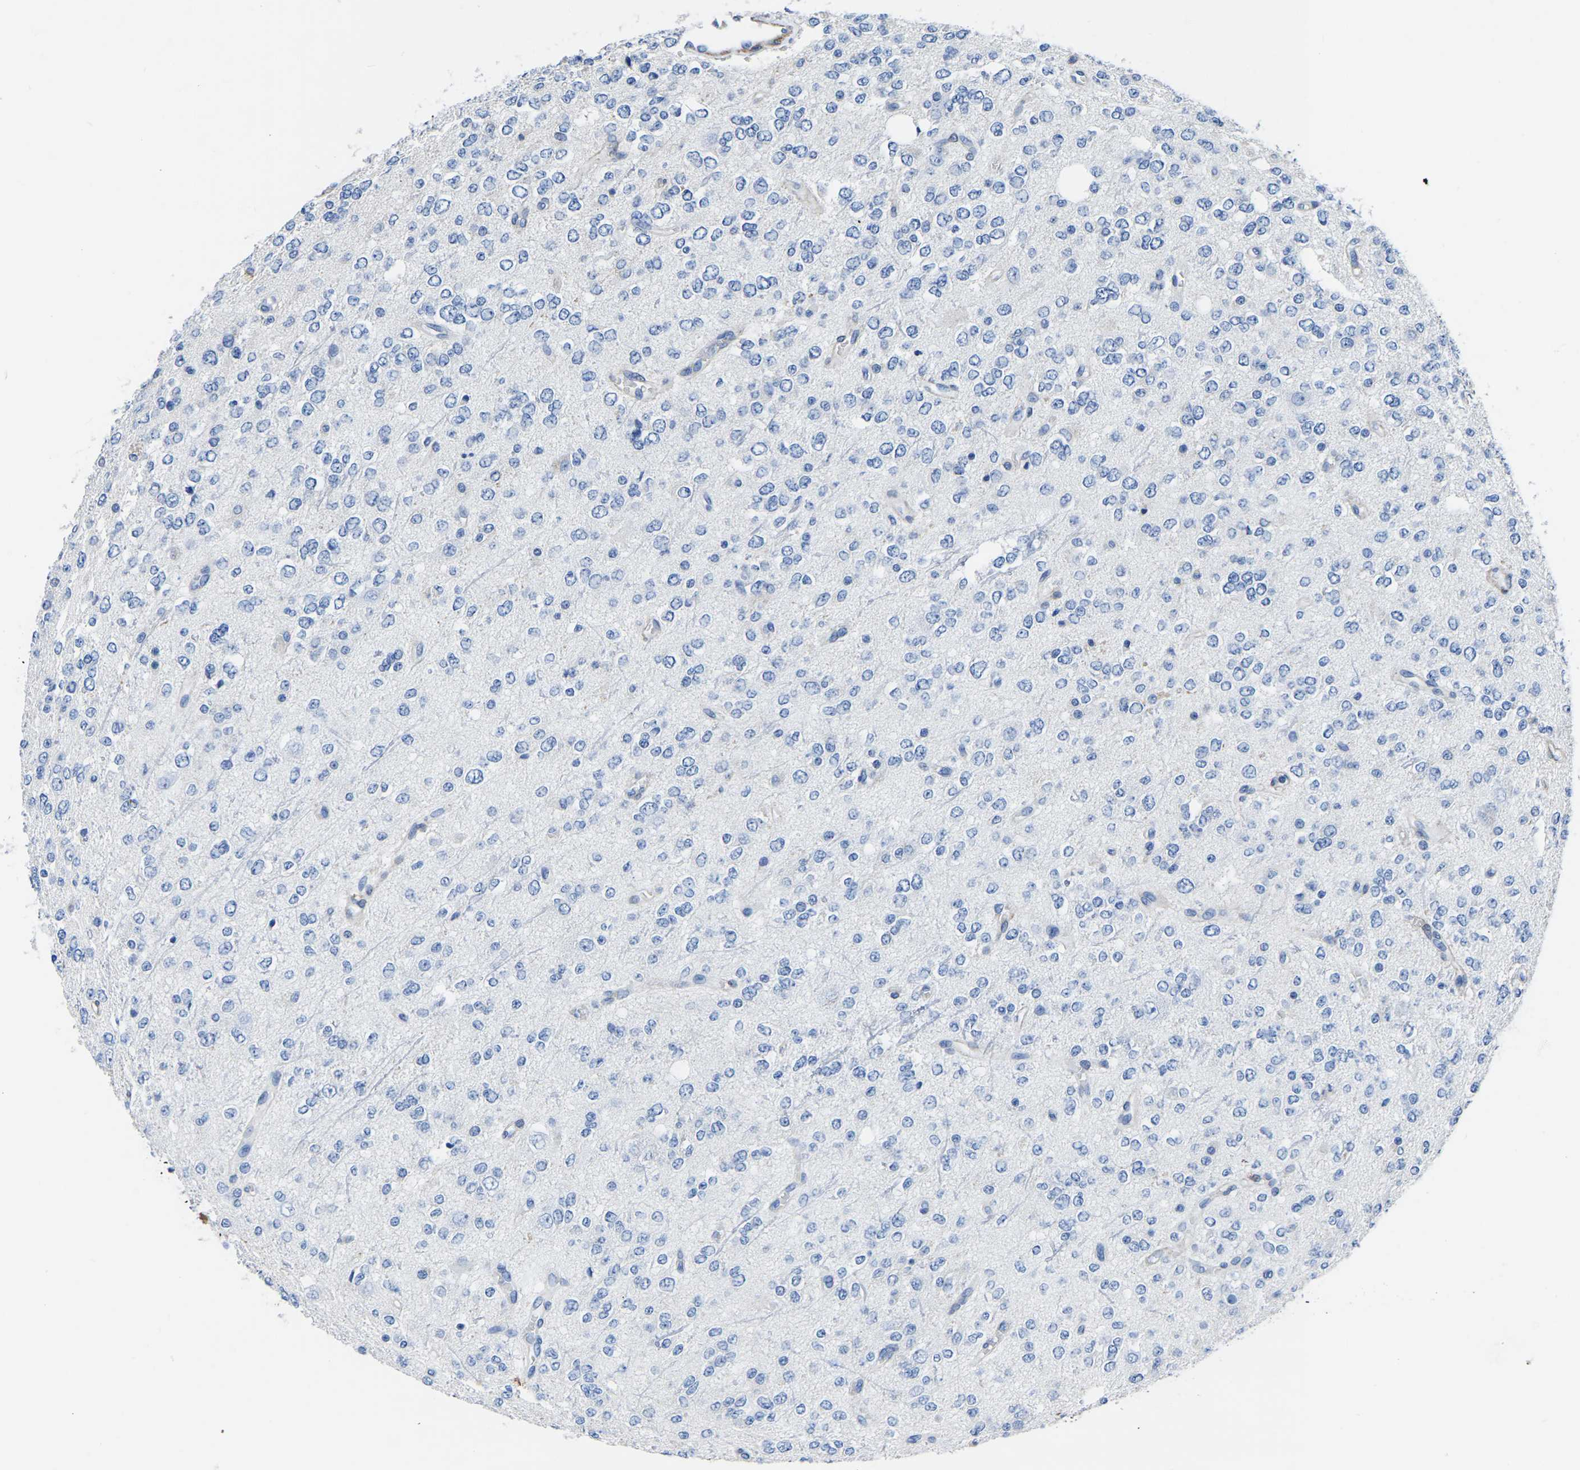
{"staining": {"intensity": "negative", "quantity": "none", "location": "none"}, "tissue": "glioma", "cell_type": "Tumor cells", "image_type": "cancer", "snomed": [{"axis": "morphology", "description": "Glioma, malignant, Low grade"}, {"axis": "topography", "description": "Brain"}], "caption": "This is a photomicrograph of immunohistochemistry staining of malignant low-grade glioma, which shows no staining in tumor cells. (Stains: DAB immunohistochemistry with hematoxylin counter stain, Microscopy: brightfield microscopy at high magnification).", "gene": "SLC45A3", "patient": {"sex": "male", "age": 38}}